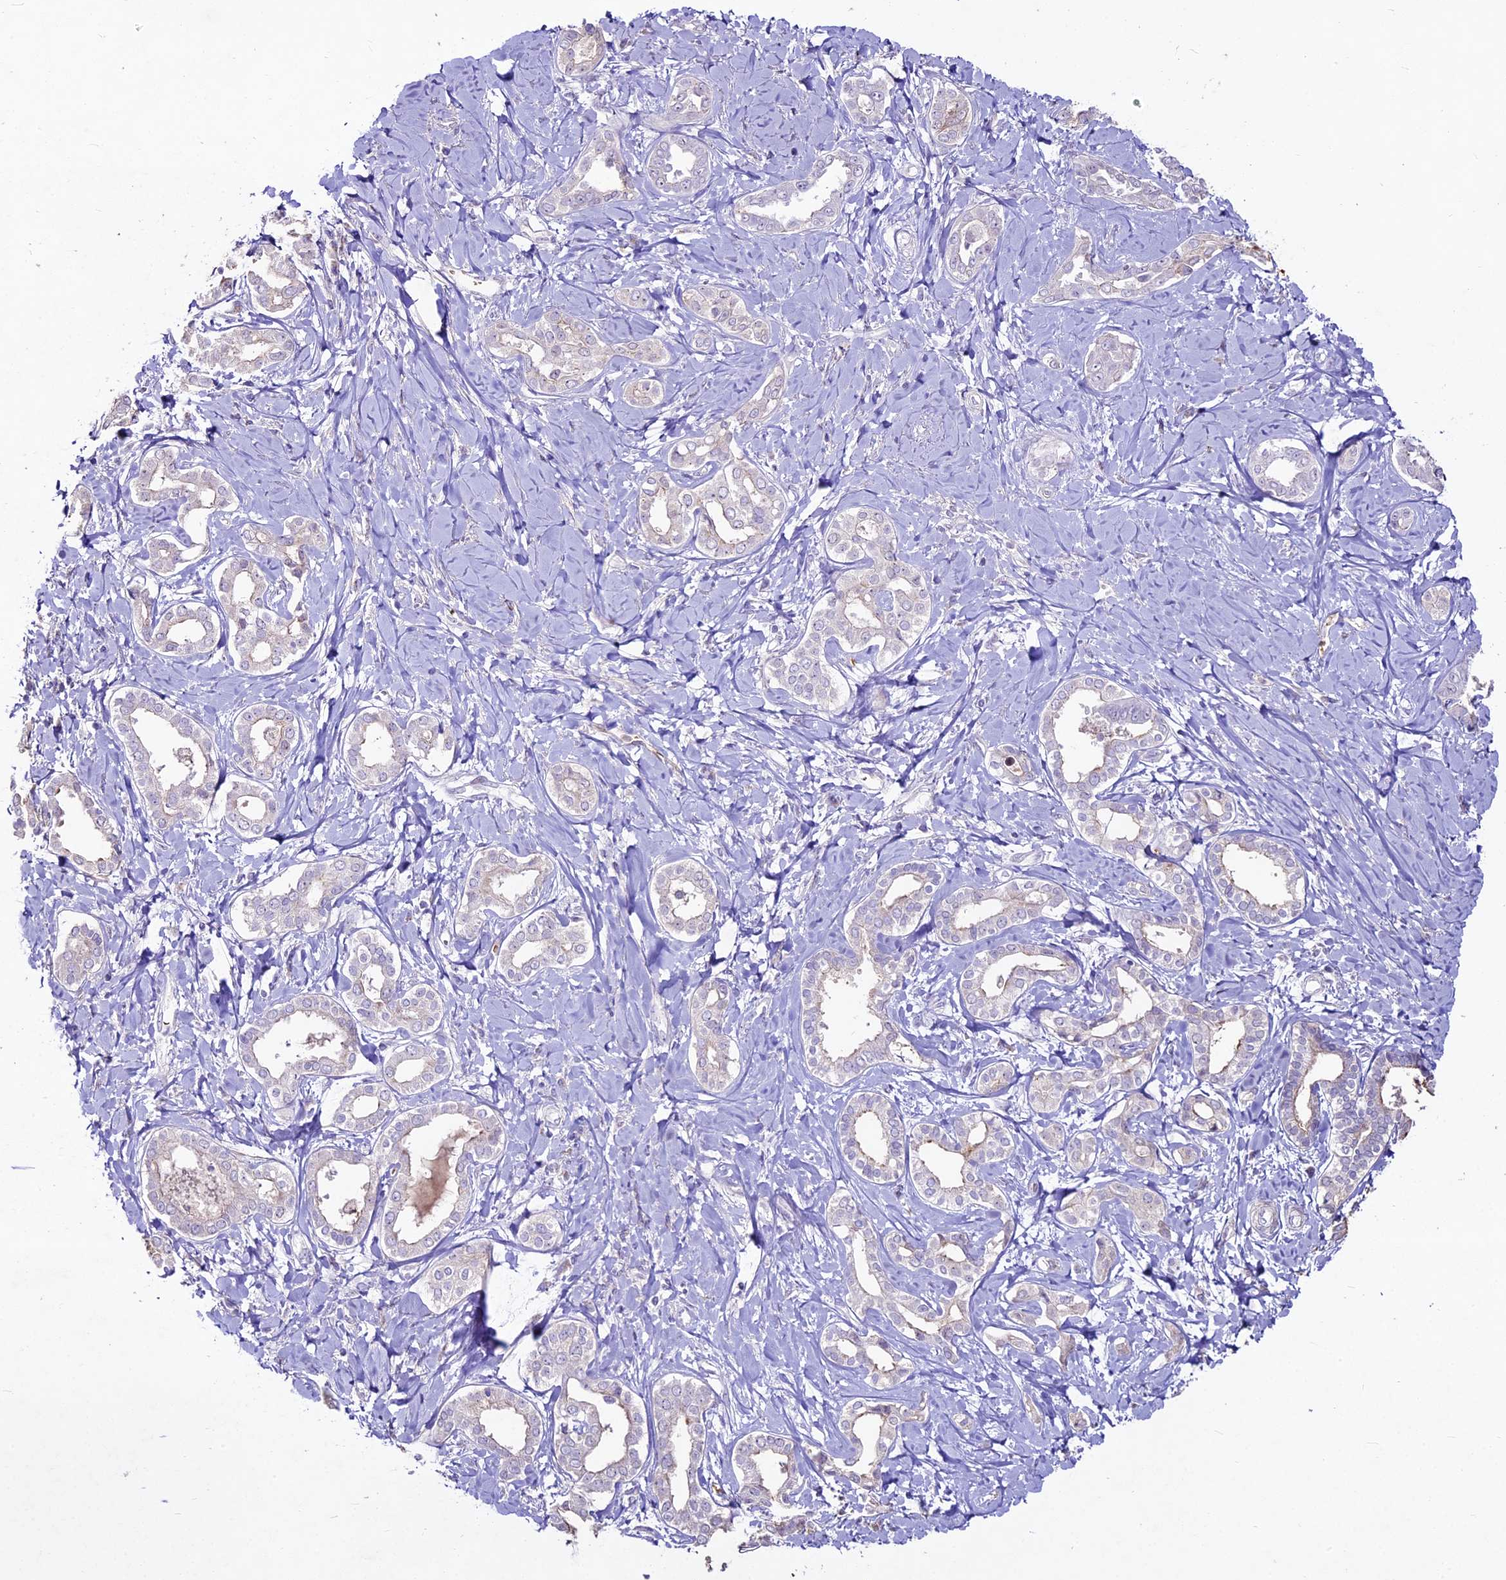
{"staining": {"intensity": "negative", "quantity": "none", "location": "none"}, "tissue": "liver cancer", "cell_type": "Tumor cells", "image_type": "cancer", "snomed": [{"axis": "morphology", "description": "Cholangiocarcinoma"}, {"axis": "topography", "description": "Liver"}], "caption": "The micrograph reveals no staining of tumor cells in cholangiocarcinoma (liver).", "gene": "SUSD3", "patient": {"sex": "female", "age": 77}}